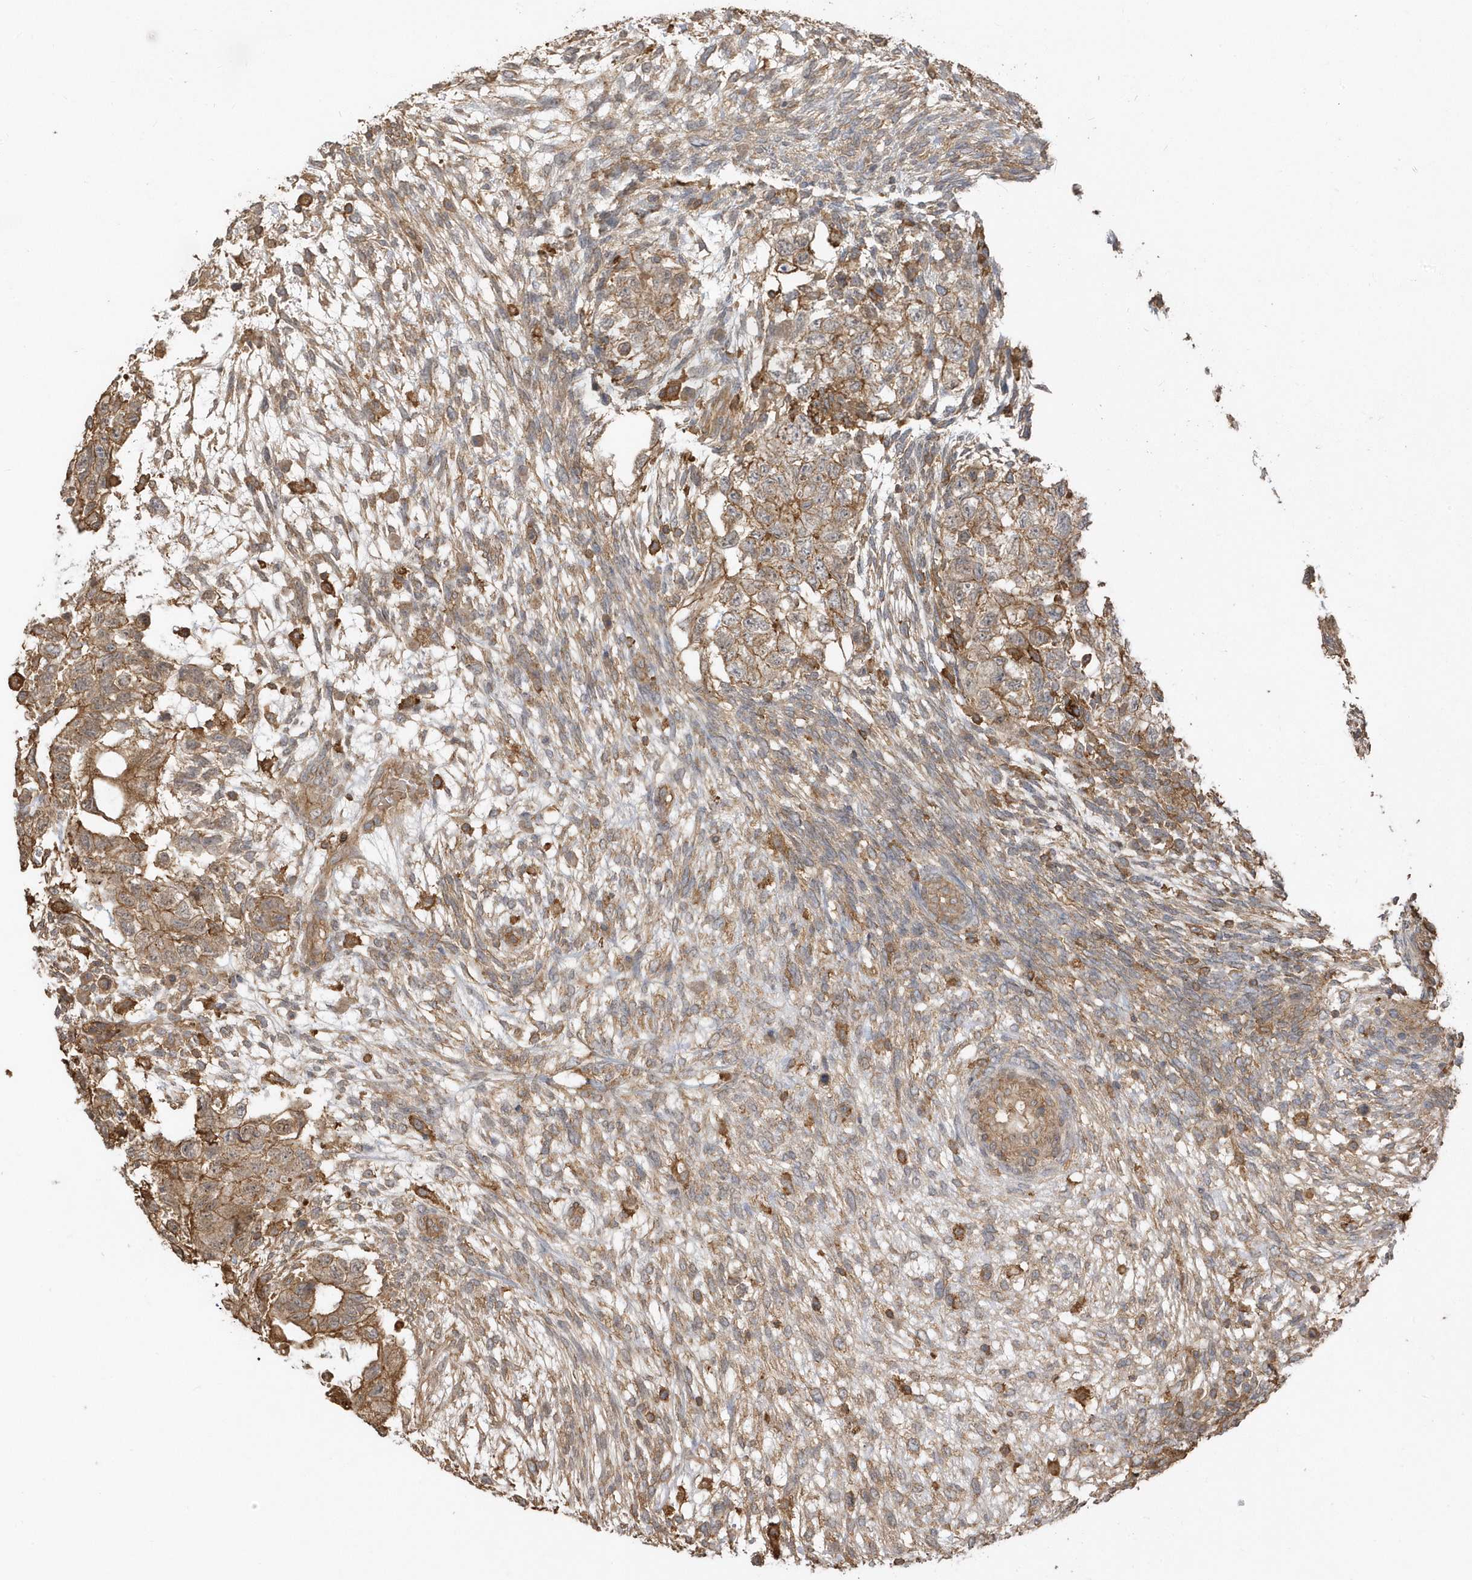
{"staining": {"intensity": "moderate", "quantity": ">75%", "location": "cytoplasmic/membranous"}, "tissue": "testis cancer", "cell_type": "Tumor cells", "image_type": "cancer", "snomed": [{"axis": "morphology", "description": "Normal tissue, NOS"}, {"axis": "morphology", "description": "Carcinoma, Embryonal, NOS"}, {"axis": "topography", "description": "Testis"}], "caption": "Protein staining of testis cancer tissue shows moderate cytoplasmic/membranous expression in about >75% of tumor cells. Nuclei are stained in blue.", "gene": "ZBTB8A", "patient": {"sex": "male", "age": 36}}